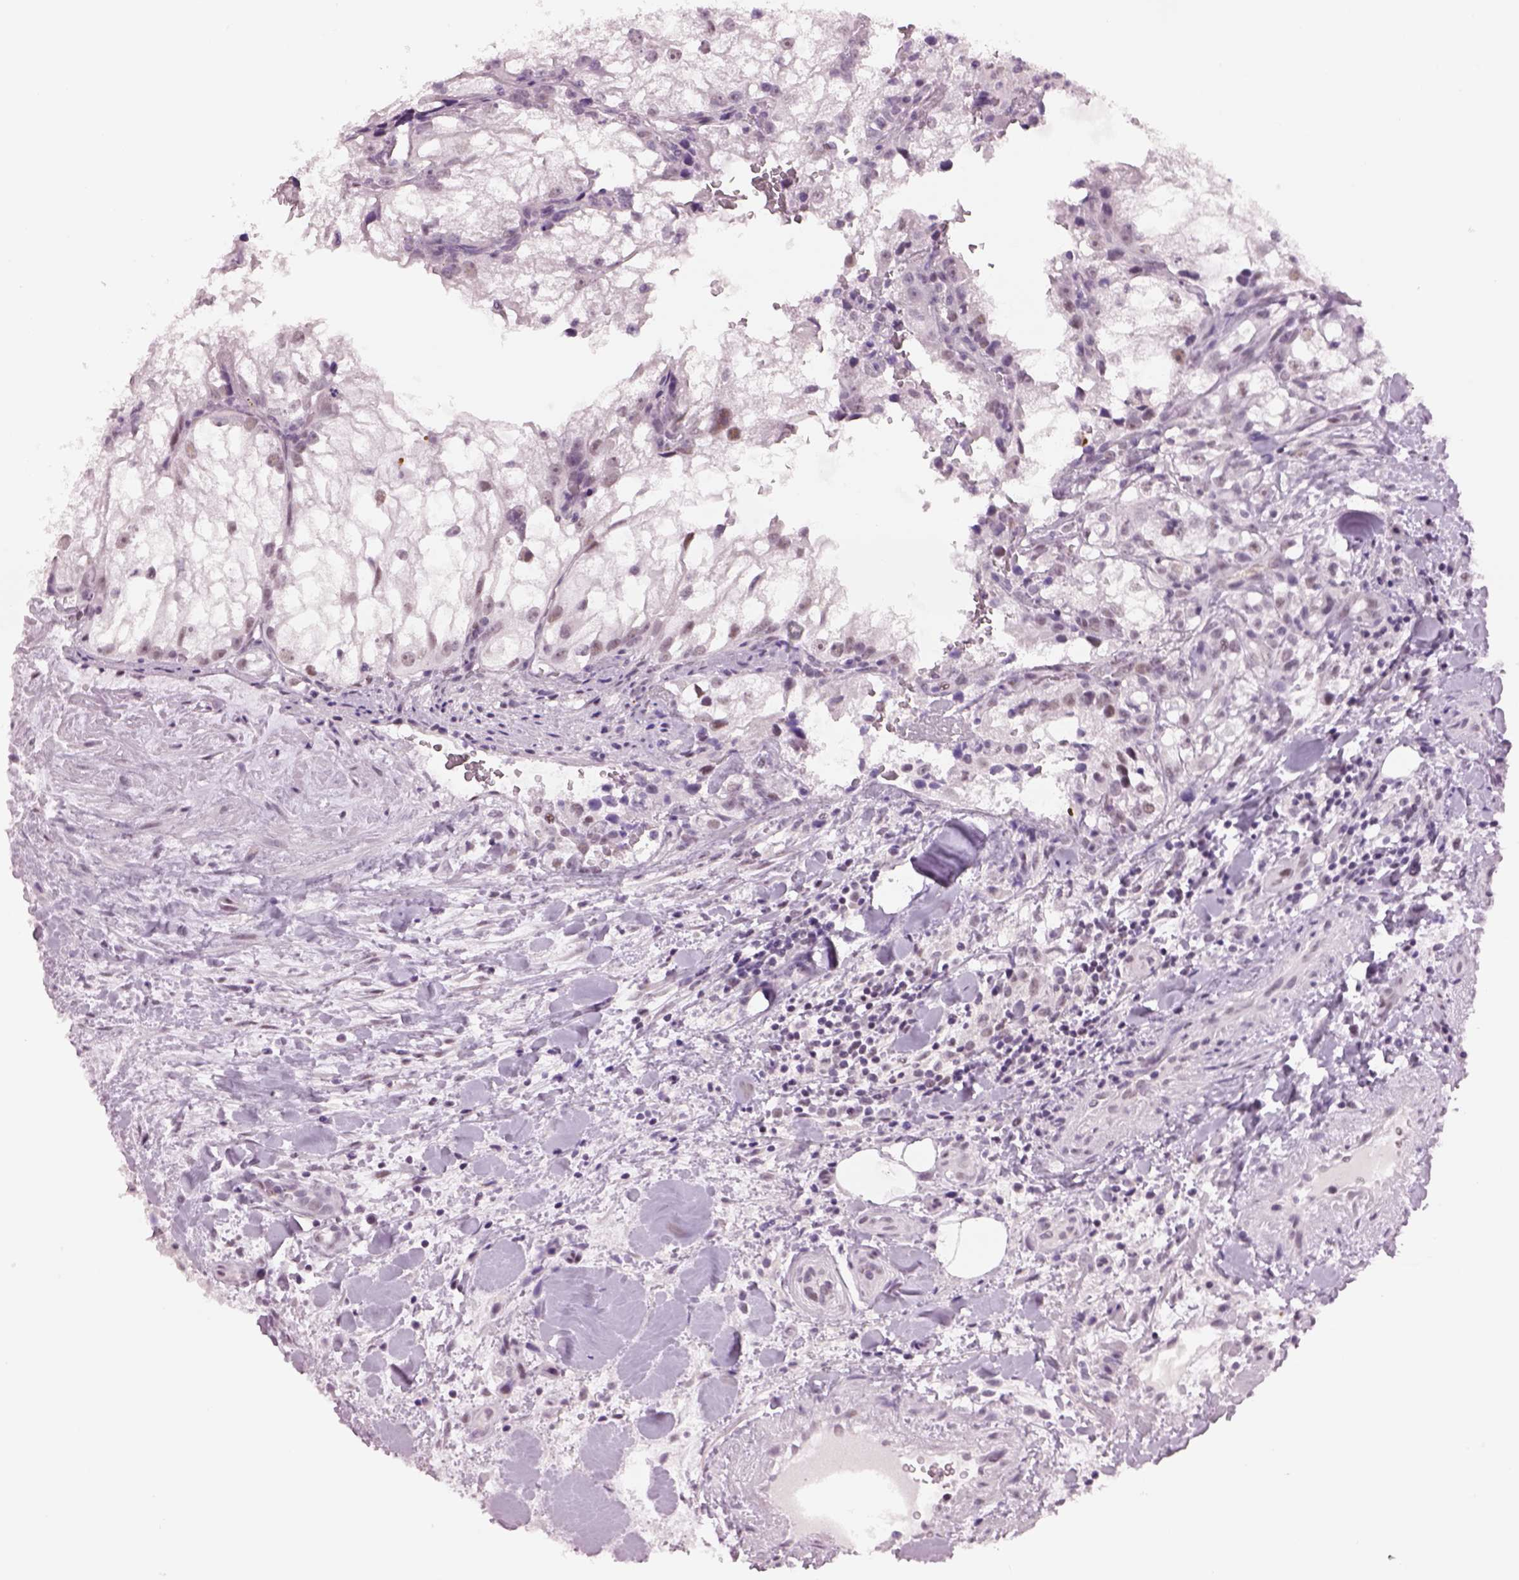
{"staining": {"intensity": "negative", "quantity": "none", "location": "none"}, "tissue": "renal cancer", "cell_type": "Tumor cells", "image_type": "cancer", "snomed": [{"axis": "morphology", "description": "Adenocarcinoma, NOS"}, {"axis": "topography", "description": "Kidney"}], "caption": "Renal cancer (adenocarcinoma) was stained to show a protein in brown. There is no significant positivity in tumor cells. The staining is performed using DAB (3,3'-diaminobenzidine) brown chromogen with nuclei counter-stained in using hematoxylin.", "gene": "ACOD1", "patient": {"sex": "male", "age": 59}}